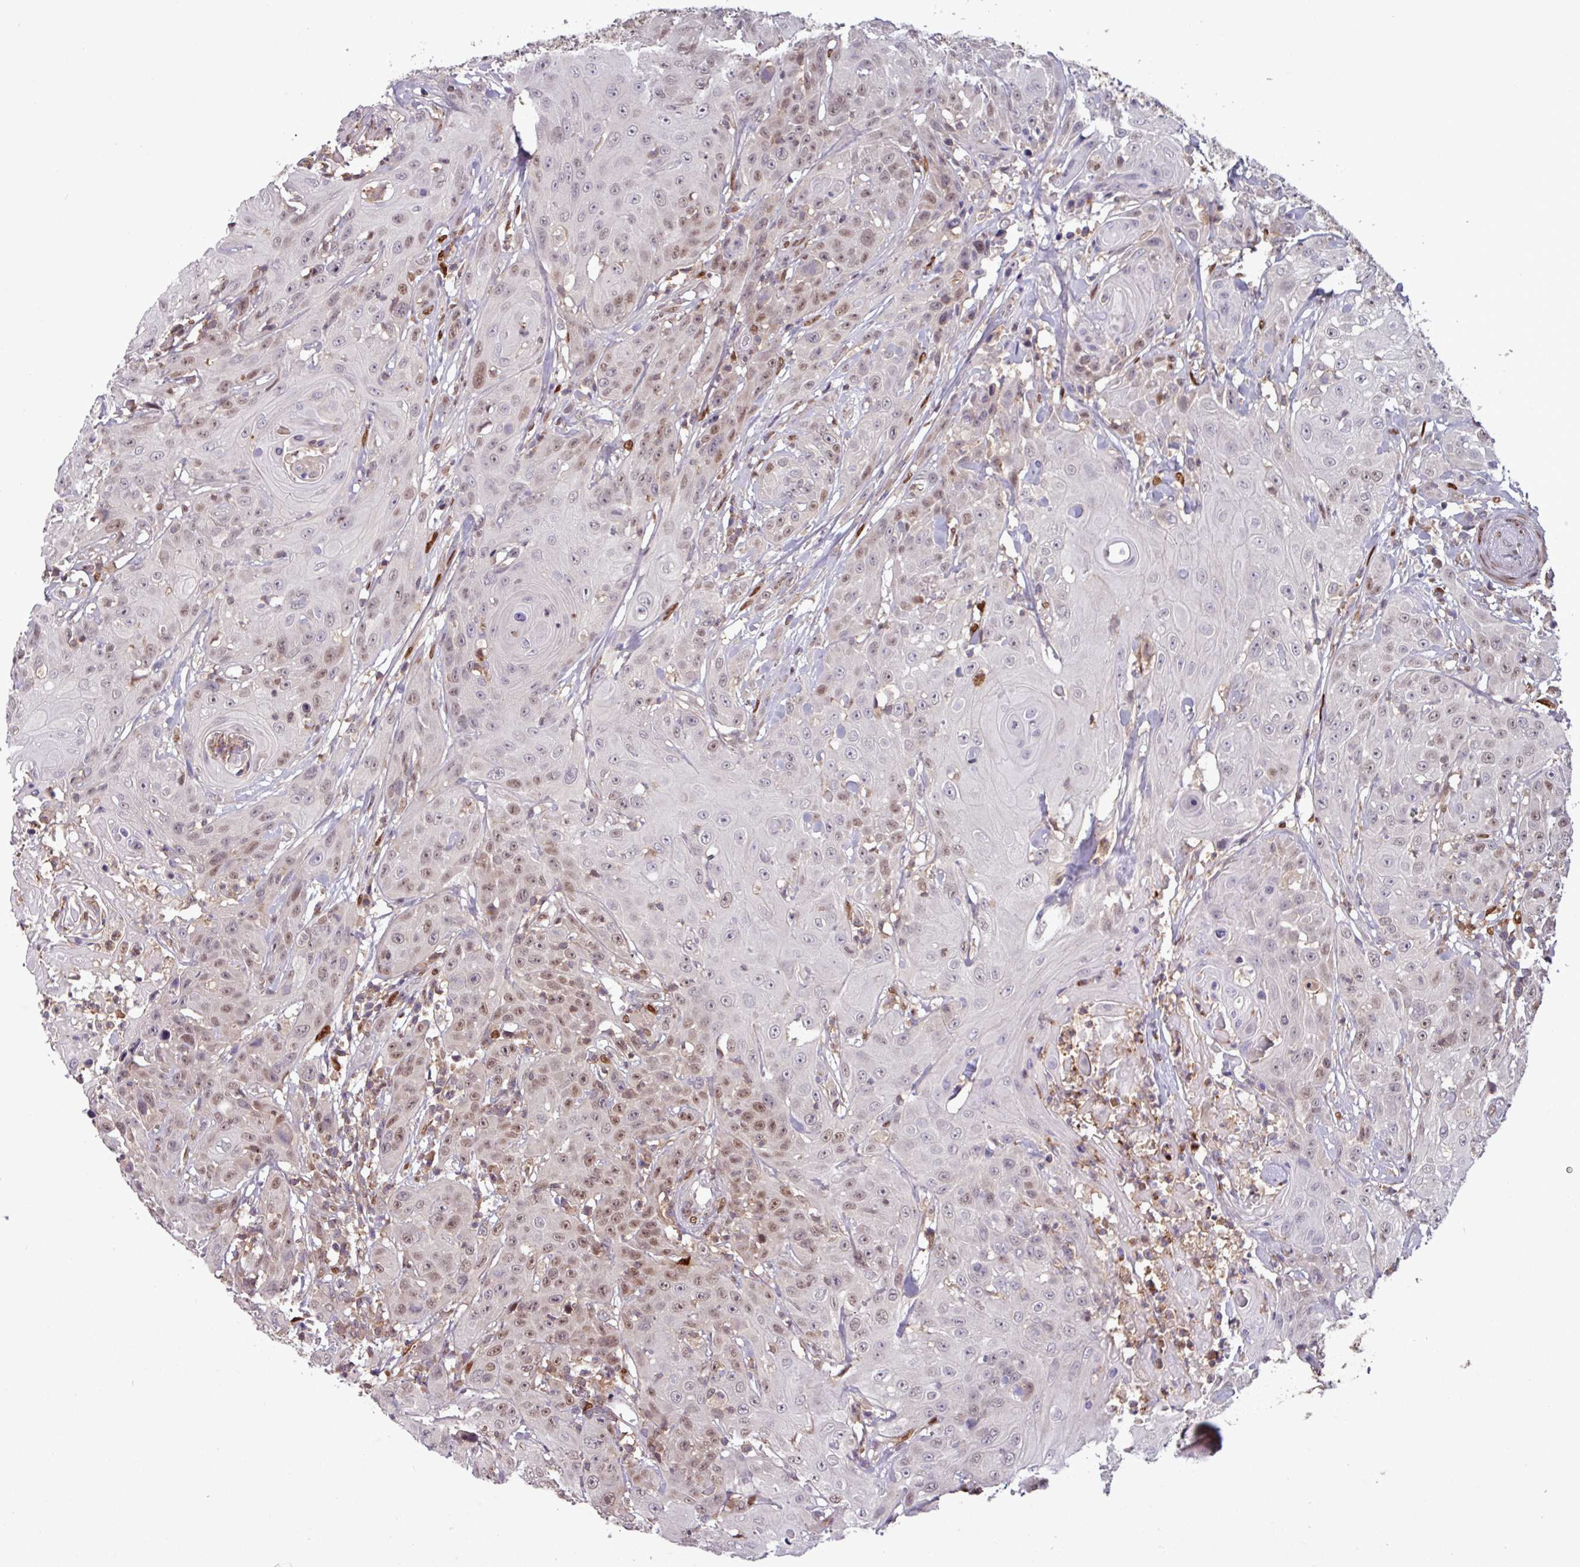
{"staining": {"intensity": "moderate", "quantity": ">75%", "location": "nuclear"}, "tissue": "head and neck cancer", "cell_type": "Tumor cells", "image_type": "cancer", "snomed": [{"axis": "morphology", "description": "Squamous cell carcinoma, NOS"}, {"axis": "topography", "description": "Skin"}, {"axis": "topography", "description": "Head-Neck"}], "caption": "Immunohistochemical staining of squamous cell carcinoma (head and neck) reveals medium levels of moderate nuclear protein positivity in approximately >75% of tumor cells.", "gene": "PRRX1", "patient": {"sex": "male", "age": 80}}